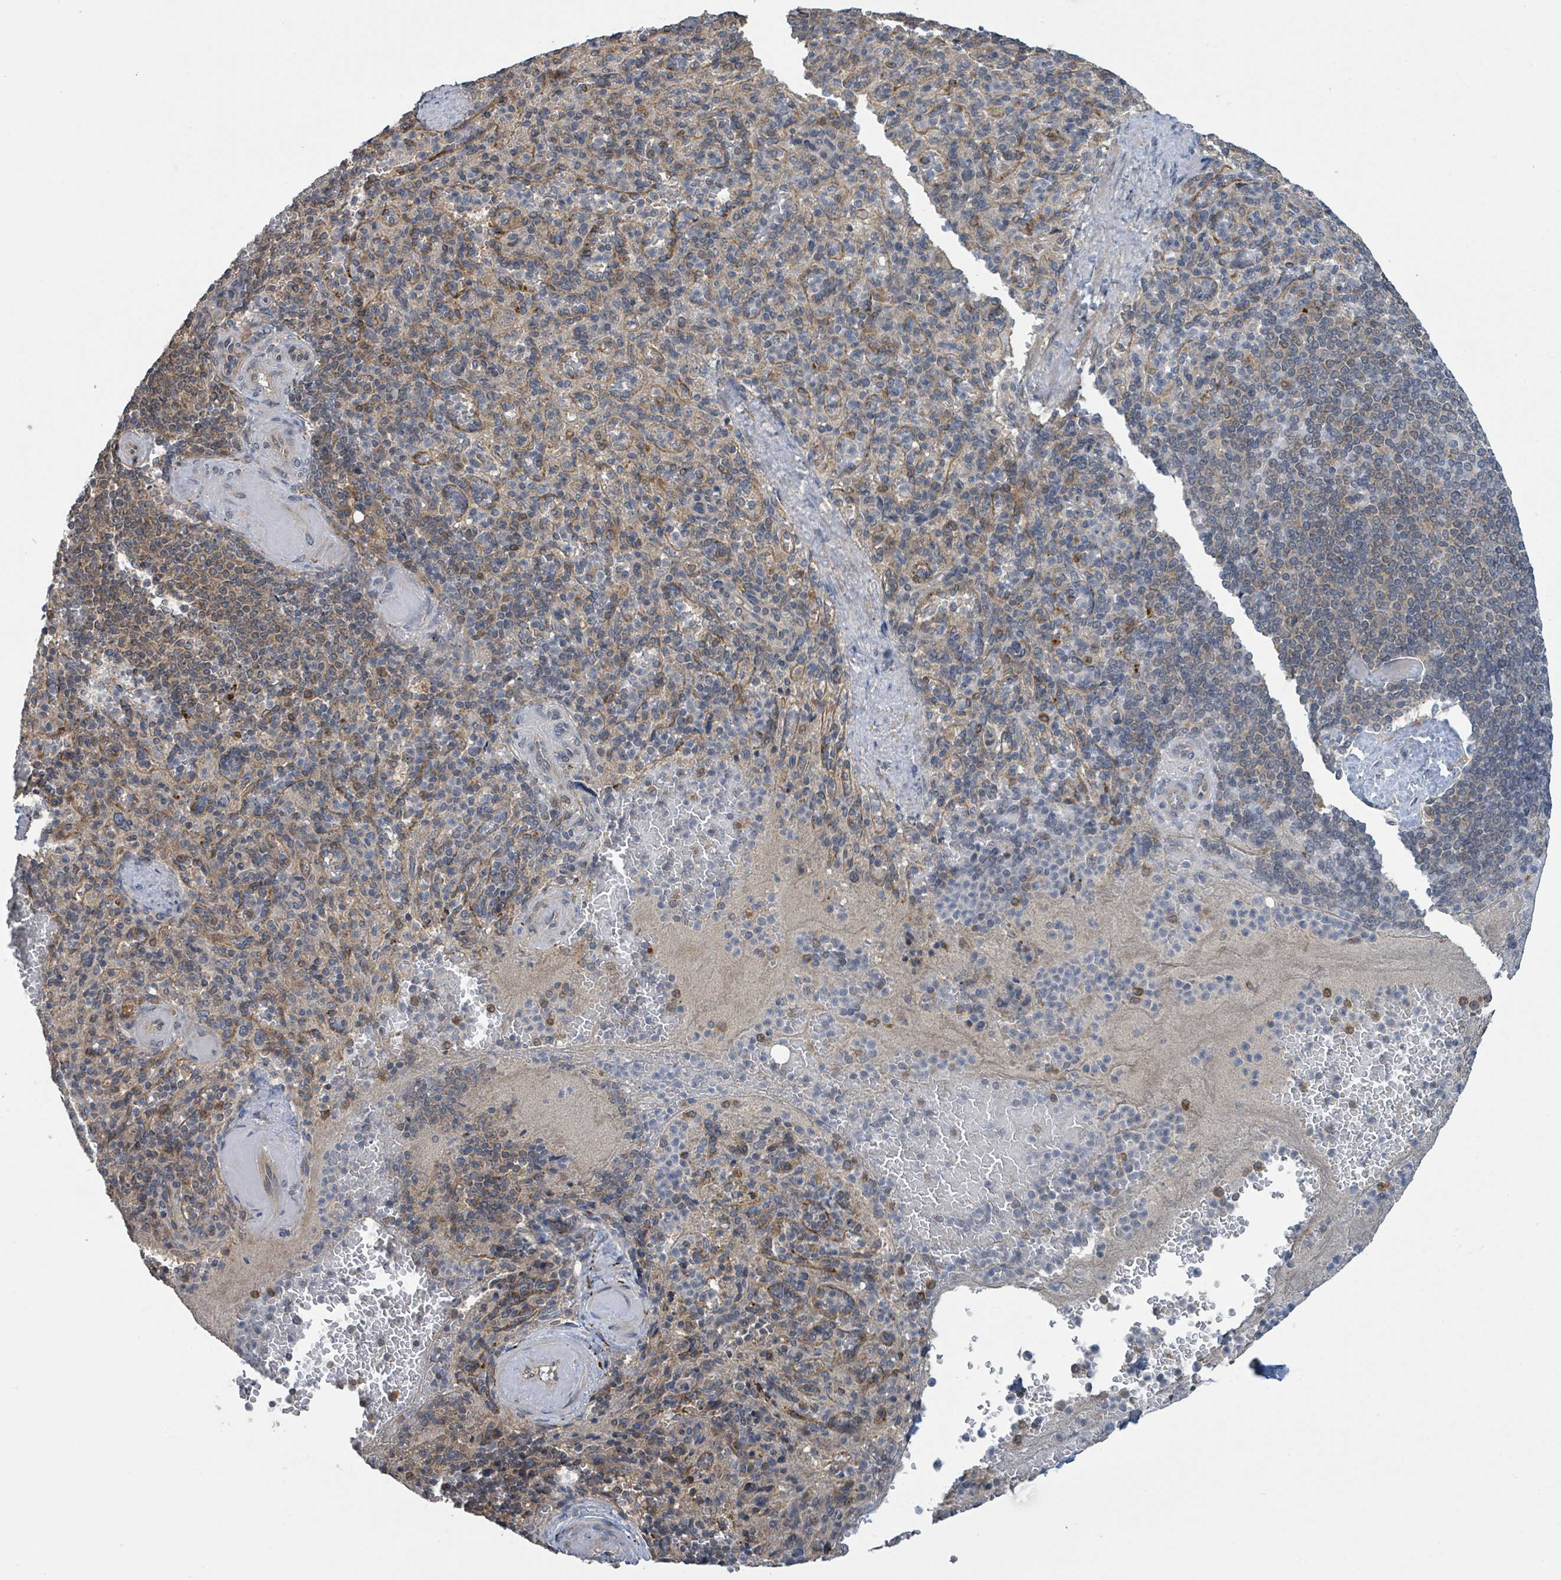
{"staining": {"intensity": "weak", "quantity": "25%-75%", "location": "cytoplasmic/membranous"}, "tissue": "spleen", "cell_type": "Cells in red pulp", "image_type": "normal", "snomed": [{"axis": "morphology", "description": "Normal tissue, NOS"}, {"axis": "topography", "description": "Spleen"}], "caption": "IHC histopathology image of normal spleen: spleen stained using IHC exhibits low levels of weak protein expression localized specifically in the cytoplasmic/membranous of cells in red pulp, appearing as a cytoplasmic/membranous brown color.", "gene": "CCDC121", "patient": {"sex": "female", "age": 74}}